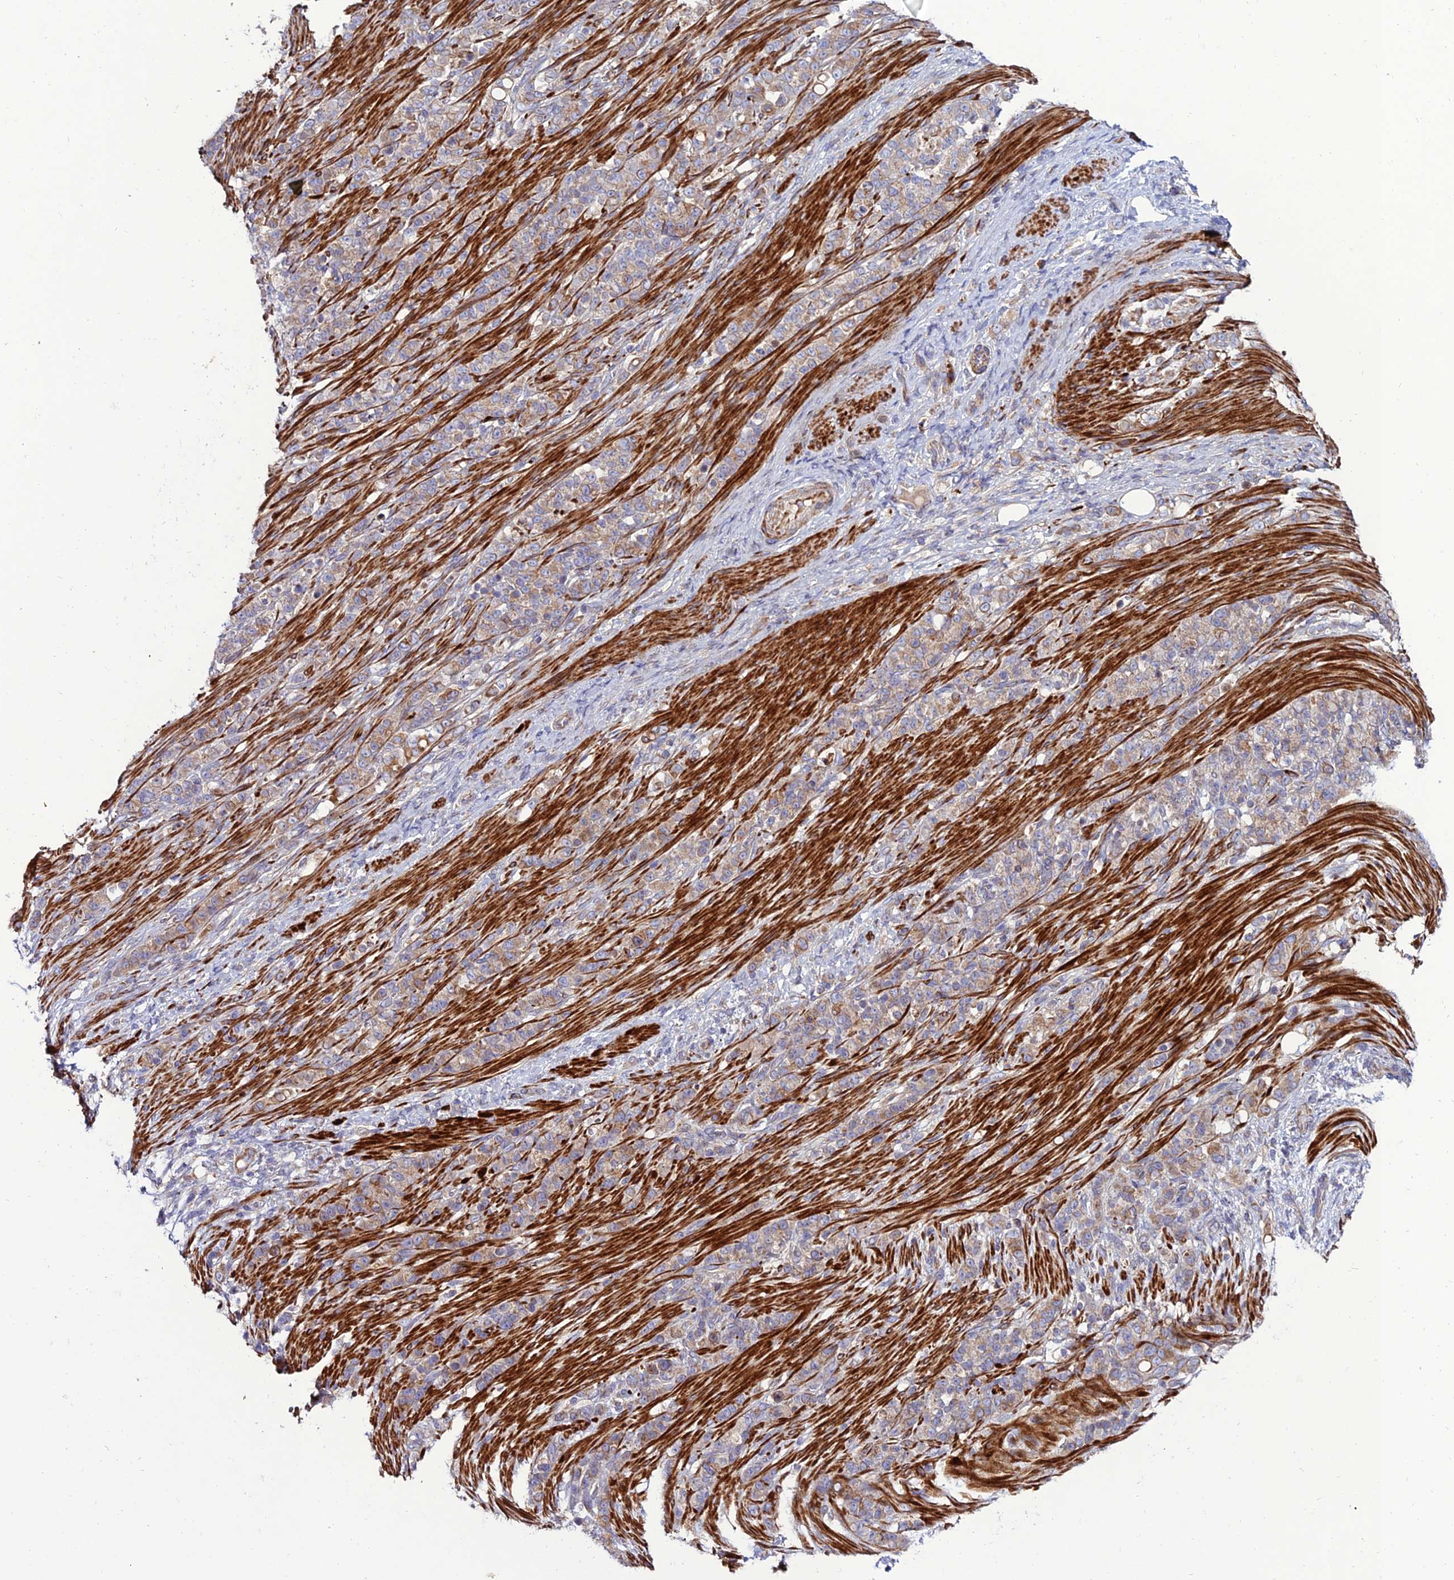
{"staining": {"intensity": "weak", "quantity": "25%-75%", "location": "cytoplasmic/membranous"}, "tissue": "stomach cancer", "cell_type": "Tumor cells", "image_type": "cancer", "snomed": [{"axis": "morphology", "description": "Adenocarcinoma, NOS"}, {"axis": "topography", "description": "Stomach"}], "caption": "Immunohistochemical staining of human adenocarcinoma (stomach) demonstrates weak cytoplasmic/membranous protein positivity in about 25%-75% of tumor cells.", "gene": "ARL6IP1", "patient": {"sex": "female", "age": 79}}